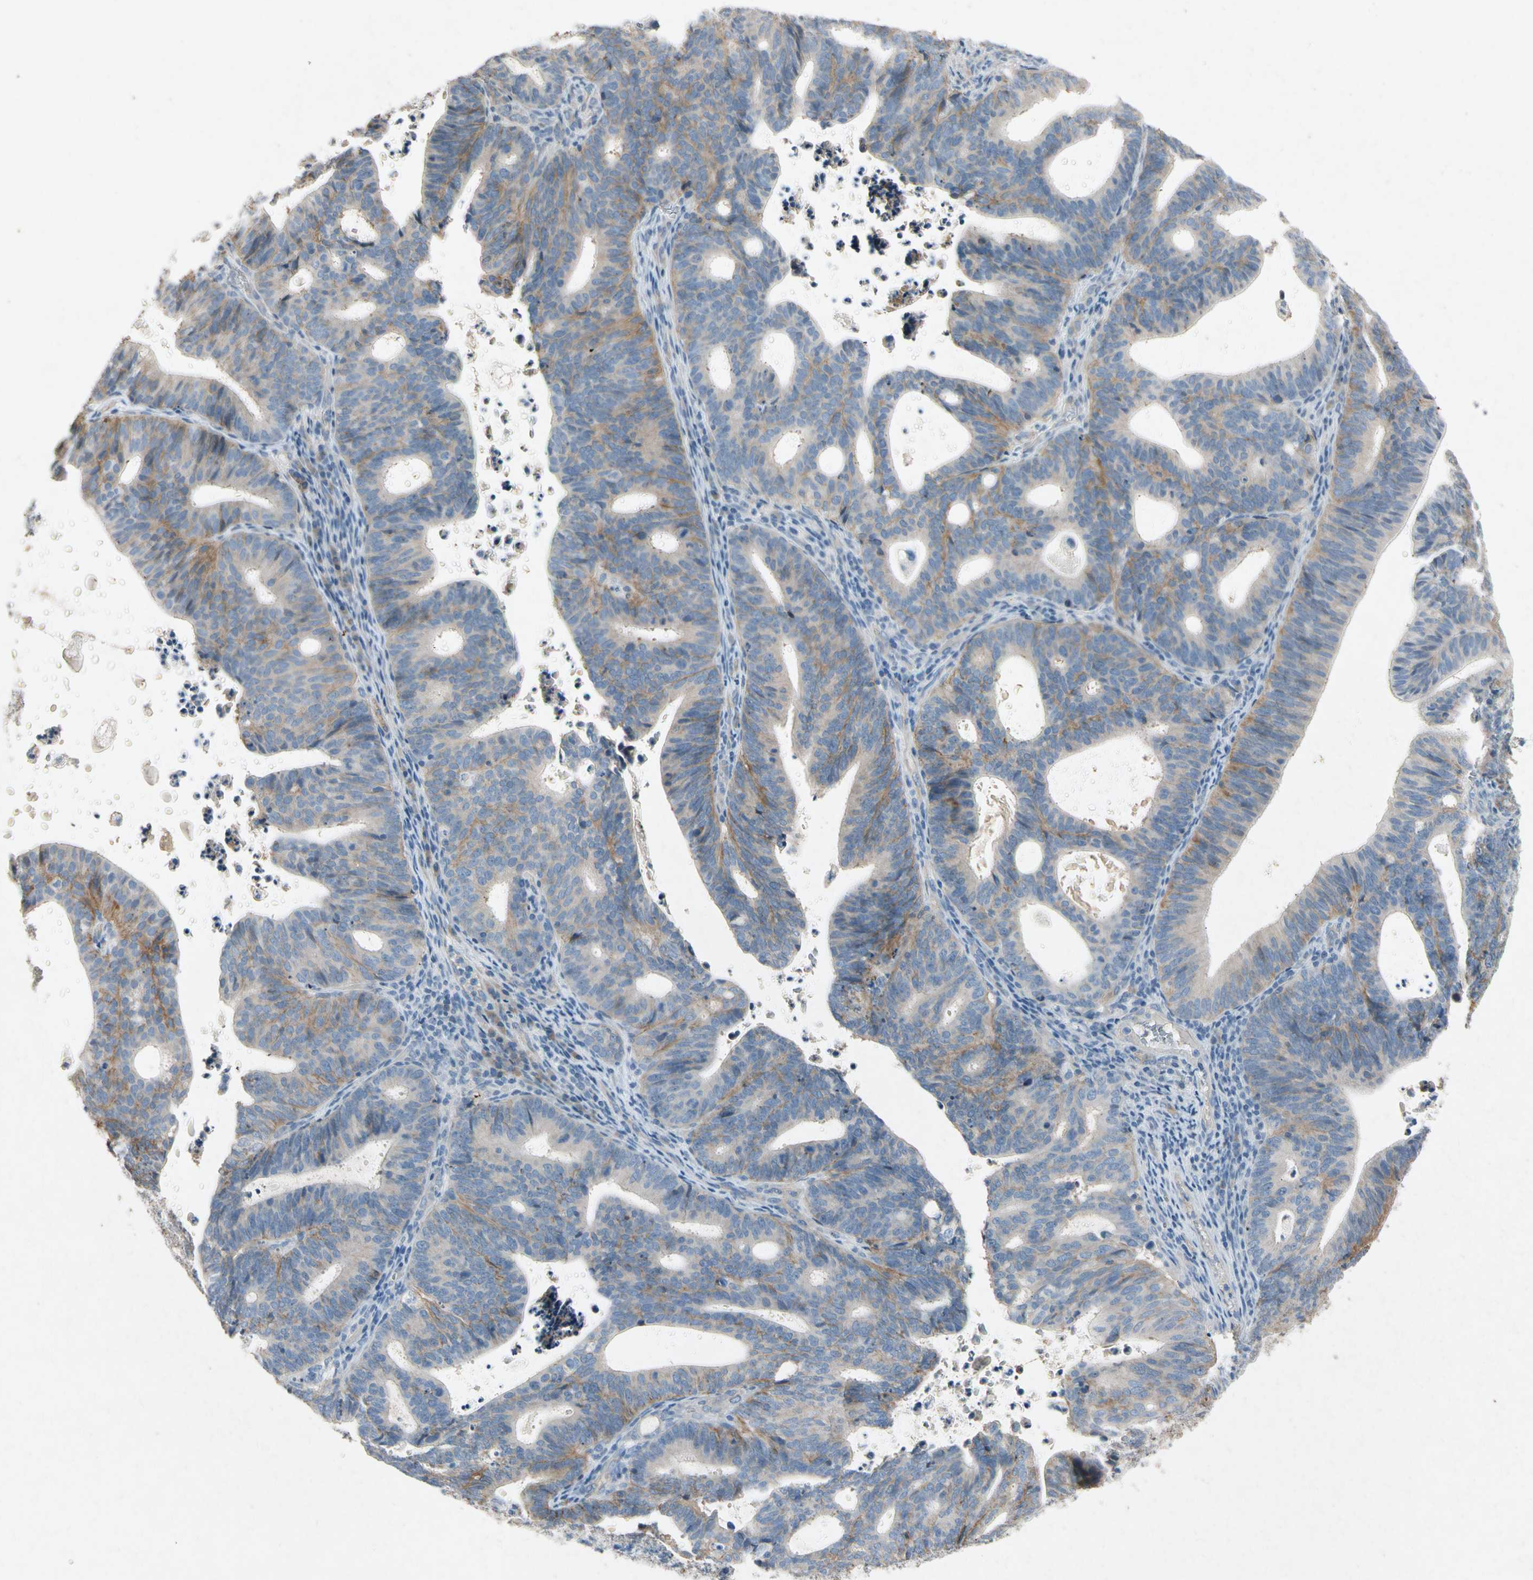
{"staining": {"intensity": "moderate", "quantity": "25%-75%", "location": "cytoplasmic/membranous"}, "tissue": "endometrial cancer", "cell_type": "Tumor cells", "image_type": "cancer", "snomed": [{"axis": "morphology", "description": "Adenocarcinoma, NOS"}, {"axis": "topography", "description": "Uterus"}], "caption": "A medium amount of moderate cytoplasmic/membranous staining is identified in about 25%-75% of tumor cells in endometrial cancer tissue. (Brightfield microscopy of DAB IHC at high magnification).", "gene": "ITGA3", "patient": {"sex": "female", "age": 83}}